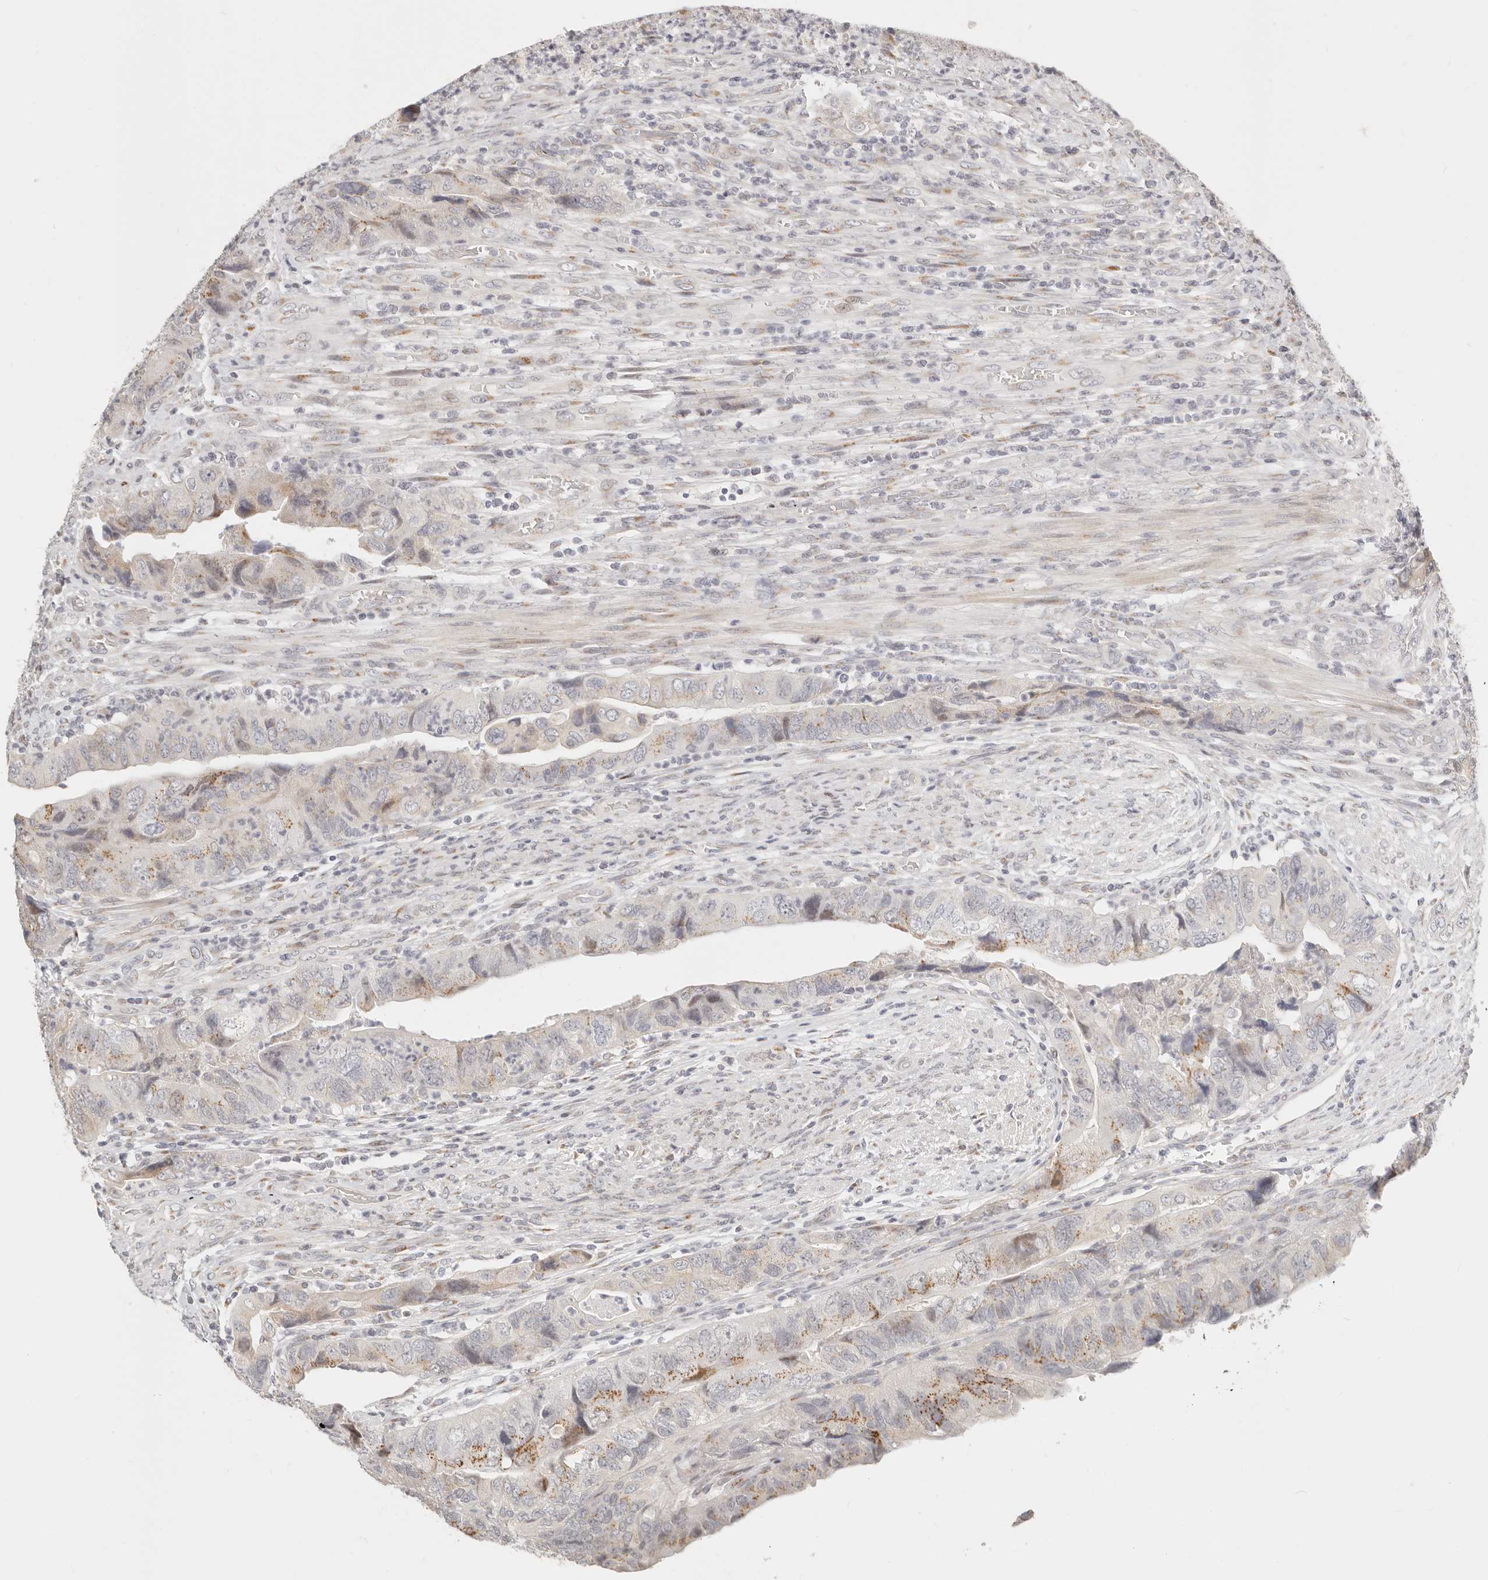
{"staining": {"intensity": "moderate", "quantity": "25%-75%", "location": "cytoplasmic/membranous"}, "tissue": "colorectal cancer", "cell_type": "Tumor cells", "image_type": "cancer", "snomed": [{"axis": "morphology", "description": "Adenocarcinoma, NOS"}, {"axis": "topography", "description": "Rectum"}], "caption": "Brown immunohistochemical staining in human colorectal cancer (adenocarcinoma) exhibits moderate cytoplasmic/membranous expression in about 25%-75% of tumor cells.", "gene": "FAM20B", "patient": {"sex": "male", "age": 63}}